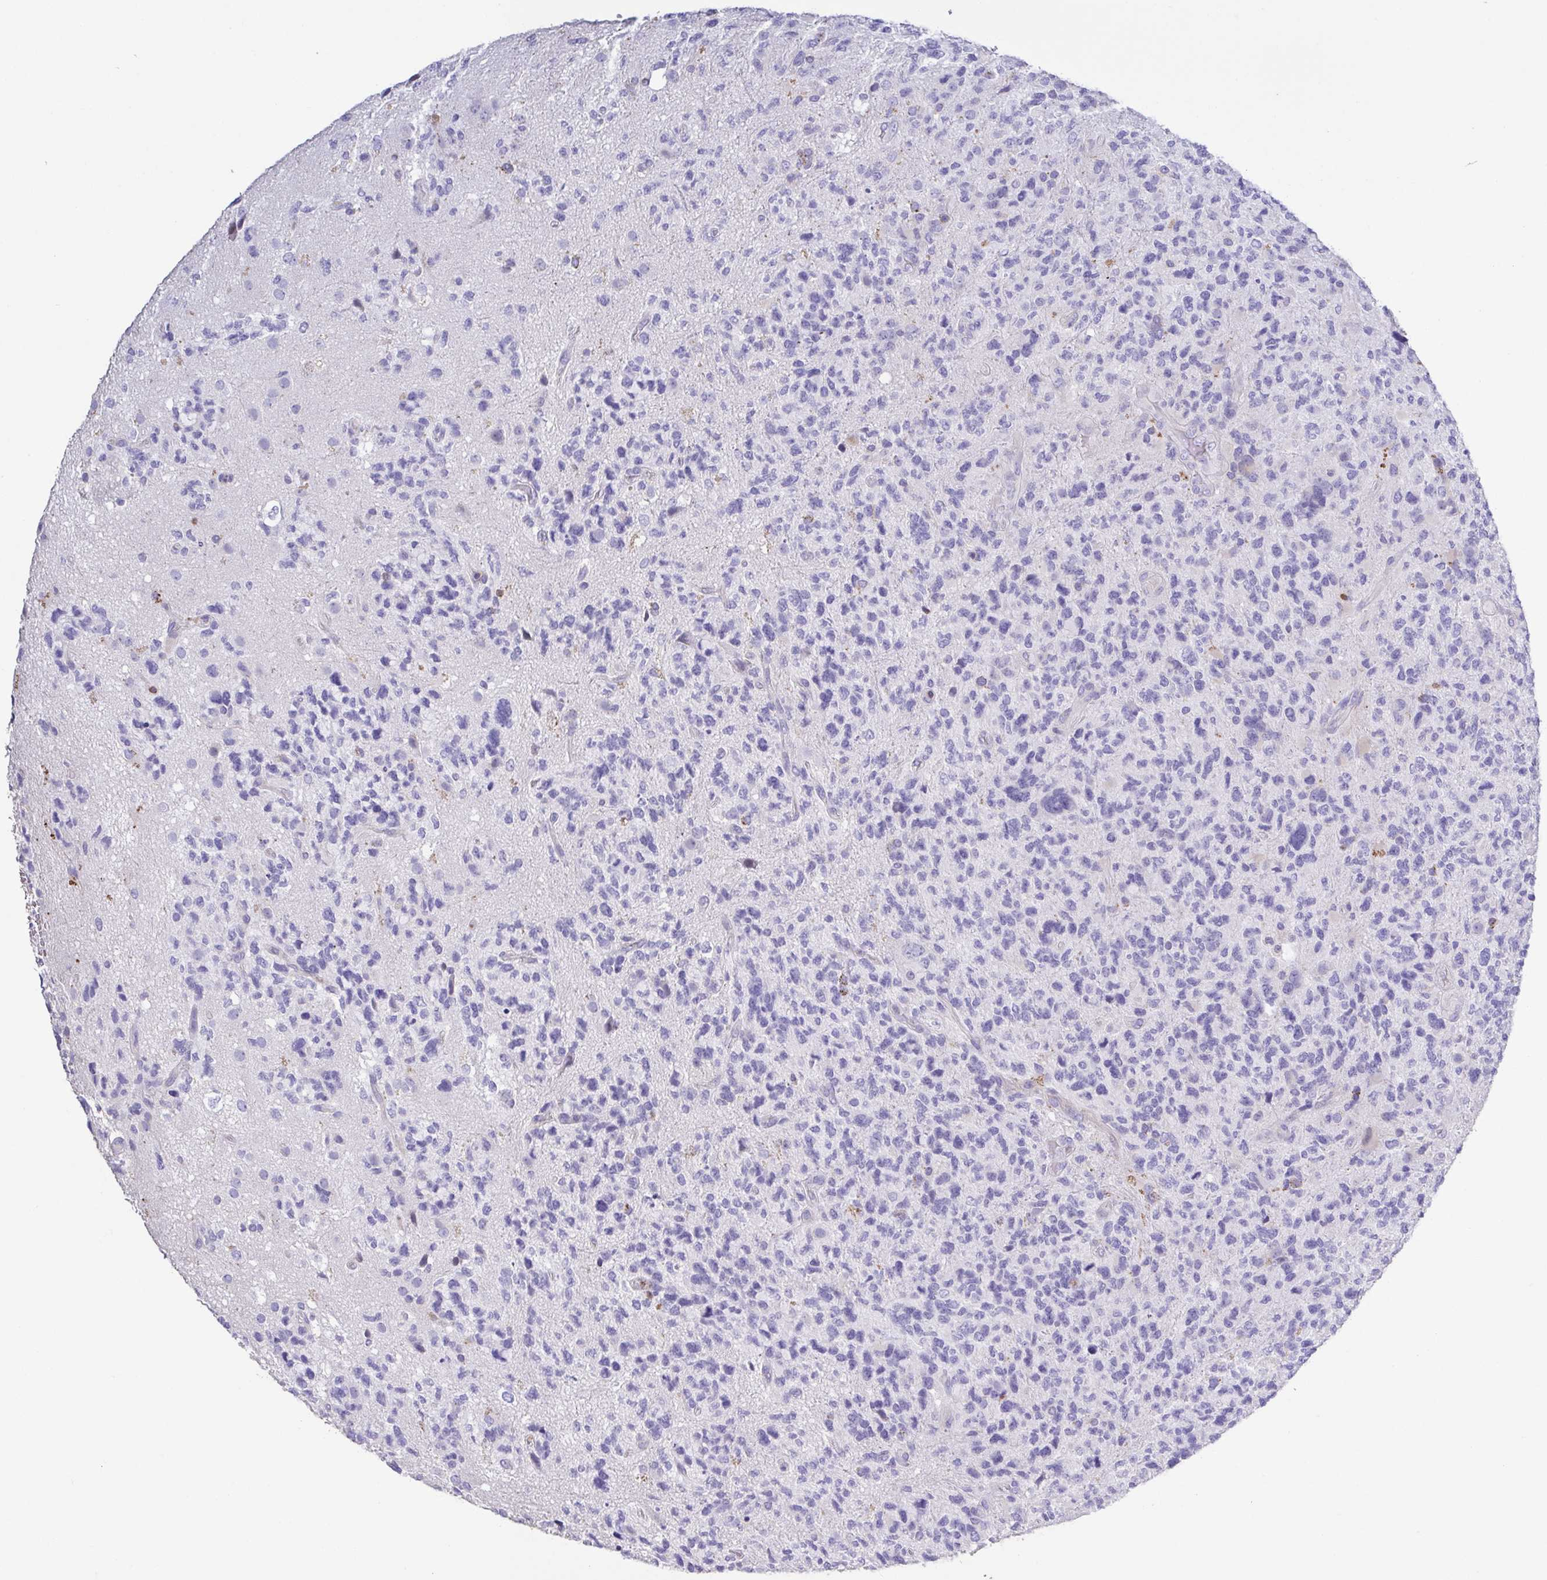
{"staining": {"intensity": "negative", "quantity": "none", "location": "none"}, "tissue": "glioma", "cell_type": "Tumor cells", "image_type": "cancer", "snomed": [{"axis": "morphology", "description": "Glioma, malignant, High grade"}, {"axis": "topography", "description": "Brain"}], "caption": "IHC micrograph of neoplastic tissue: human glioma stained with DAB exhibits no significant protein staining in tumor cells.", "gene": "PGLYRP1", "patient": {"sex": "female", "age": 71}}